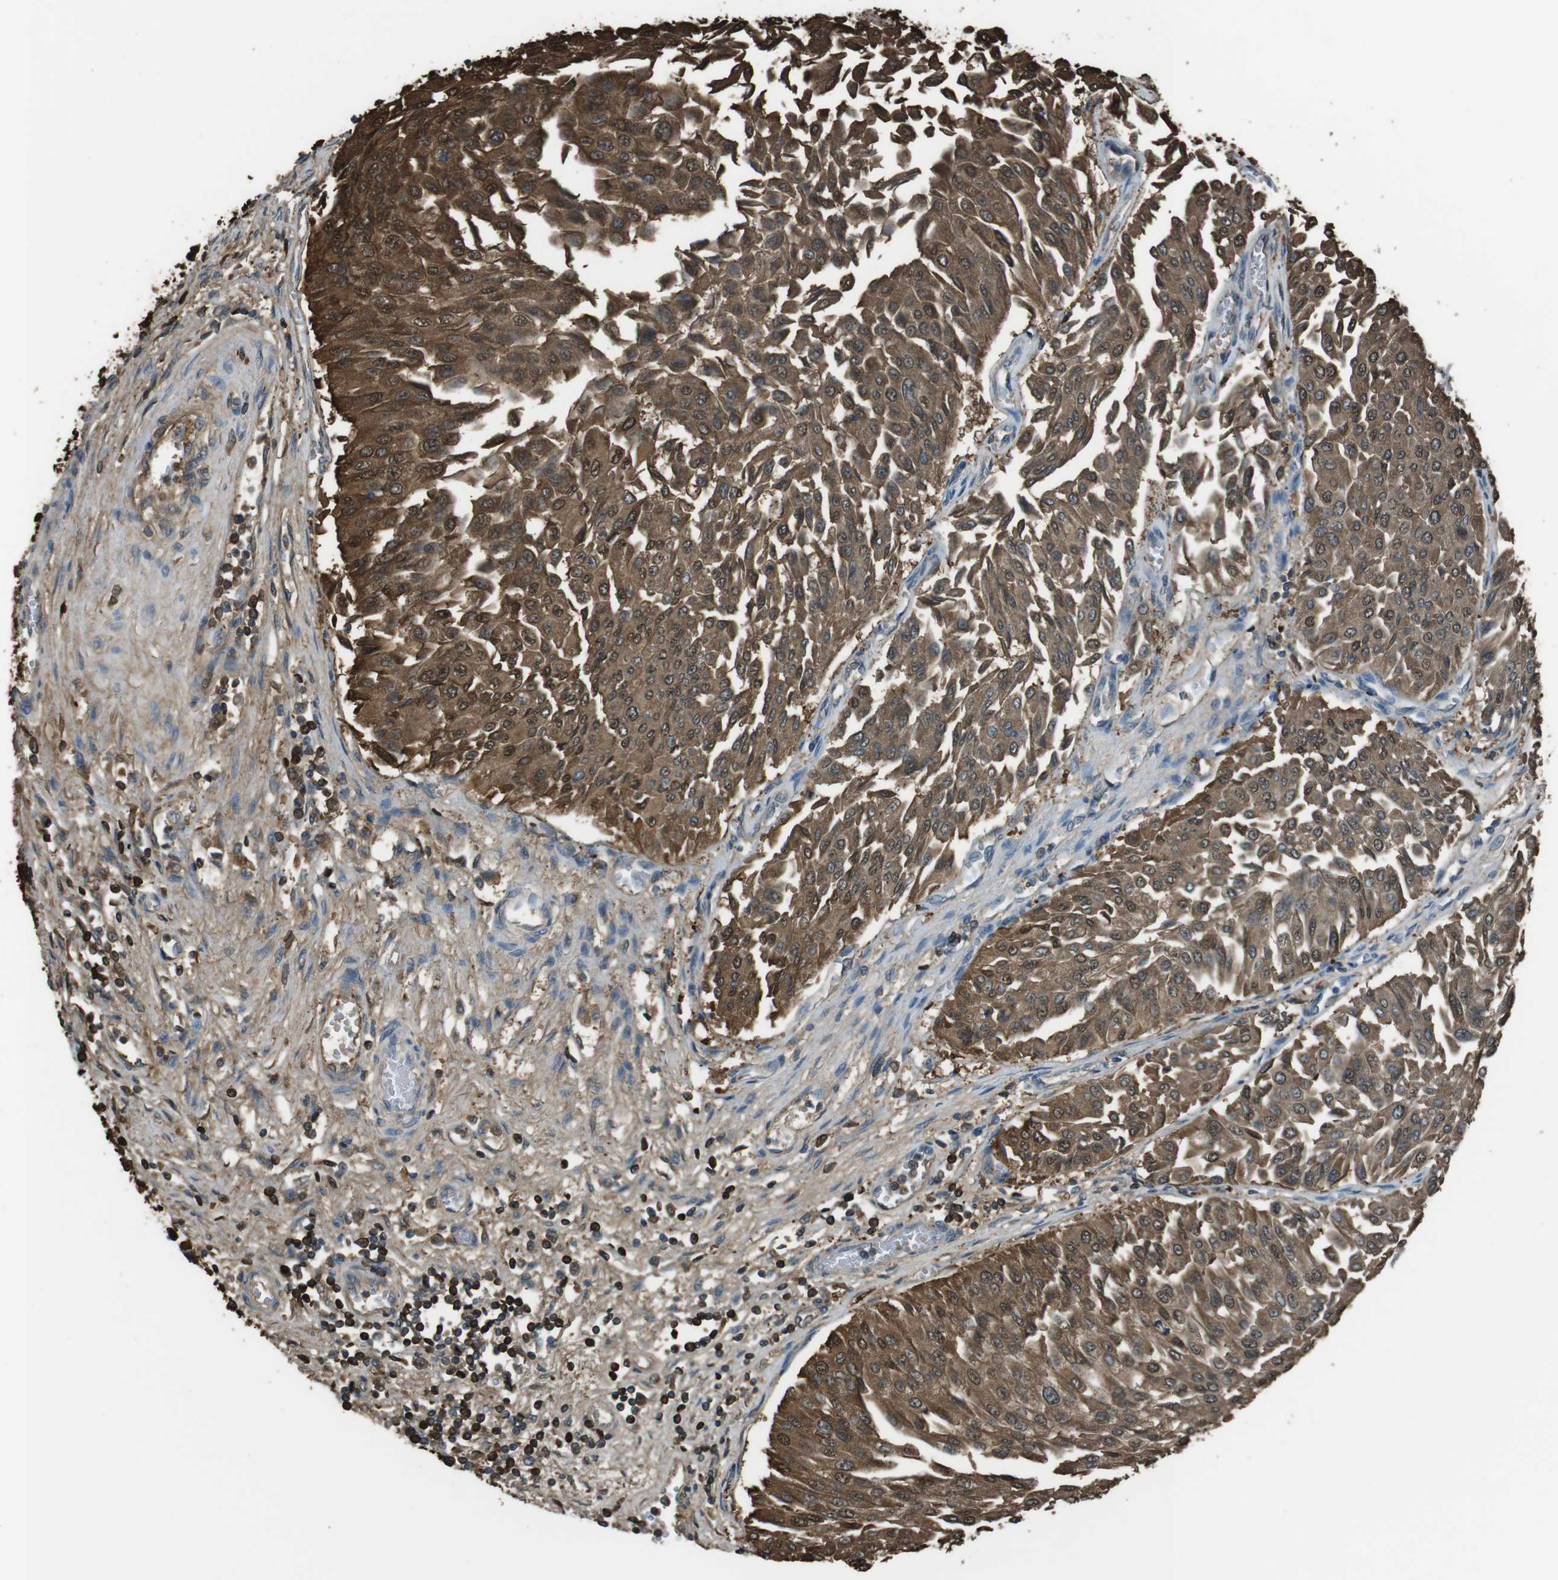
{"staining": {"intensity": "moderate", "quantity": ">75%", "location": "cytoplasmic/membranous,nuclear"}, "tissue": "urothelial cancer", "cell_type": "Tumor cells", "image_type": "cancer", "snomed": [{"axis": "morphology", "description": "Urothelial carcinoma, Low grade"}, {"axis": "topography", "description": "Urinary bladder"}], "caption": "Protein analysis of low-grade urothelial carcinoma tissue displays moderate cytoplasmic/membranous and nuclear positivity in about >75% of tumor cells. The staining is performed using DAB brown chromogen to label protein expression. The nuclei are counter-stained blue using hematoxylin.", "gene": "TWSG1", "patient": {"sex": "male", "age": 67}}